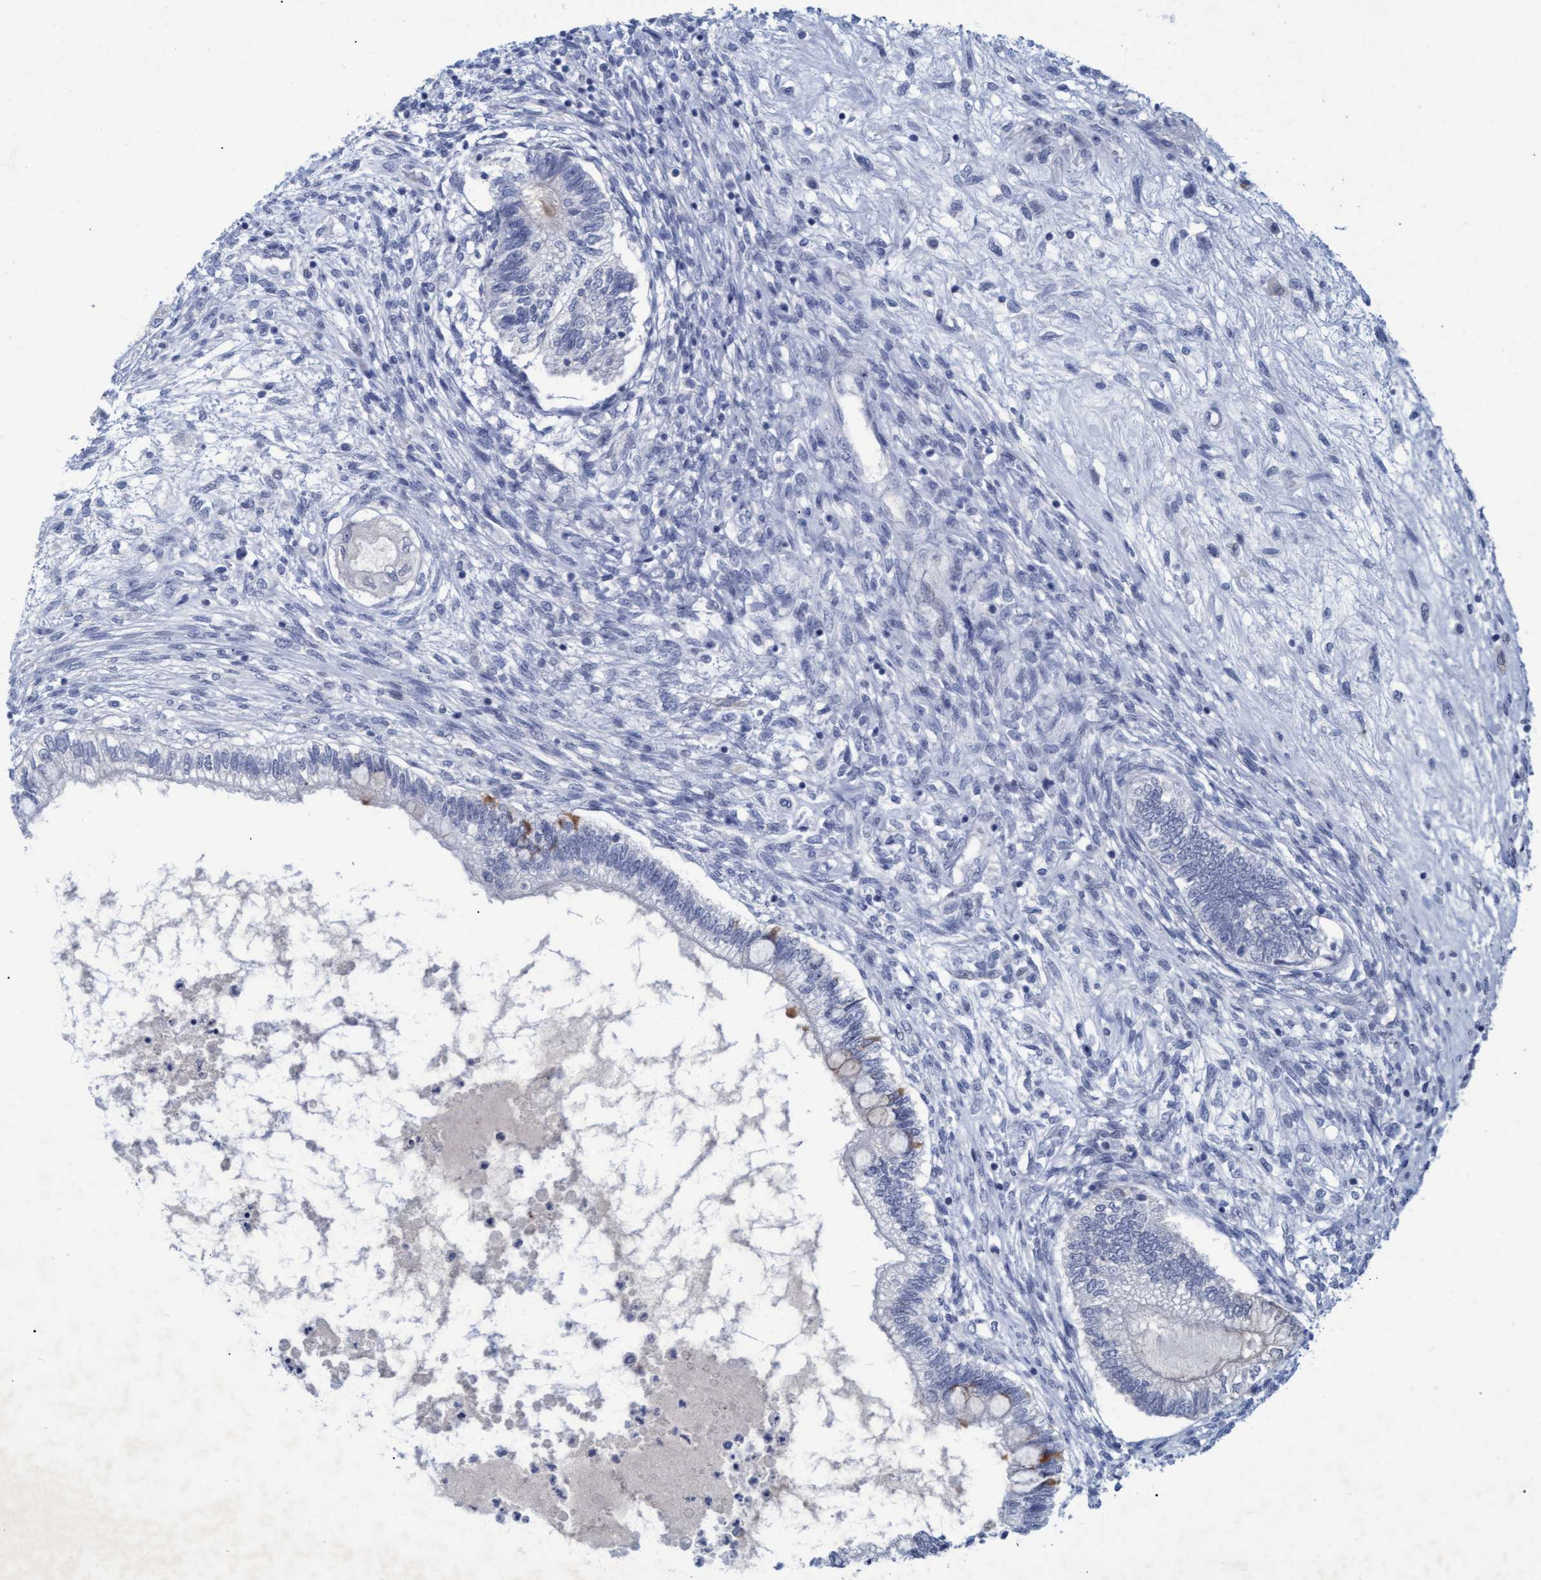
{"staining": {"intensity": "negative", "quantity": "none", "location": "none"}, "tissue": "testis cancer", "cell_type": "Tumor cells", "image_type": "cancer", "snomed": [{"axis": "morphology", "description": "Seminoma, NOS"}, {"axis": "topography", "description": "Testis"}], "caption": "Testis seminoma was stained to show a protein in brown. There is no significant staining in tumor cells.", "gene": "PROCA1", "patient": {"sex": "male", "age": 28}}